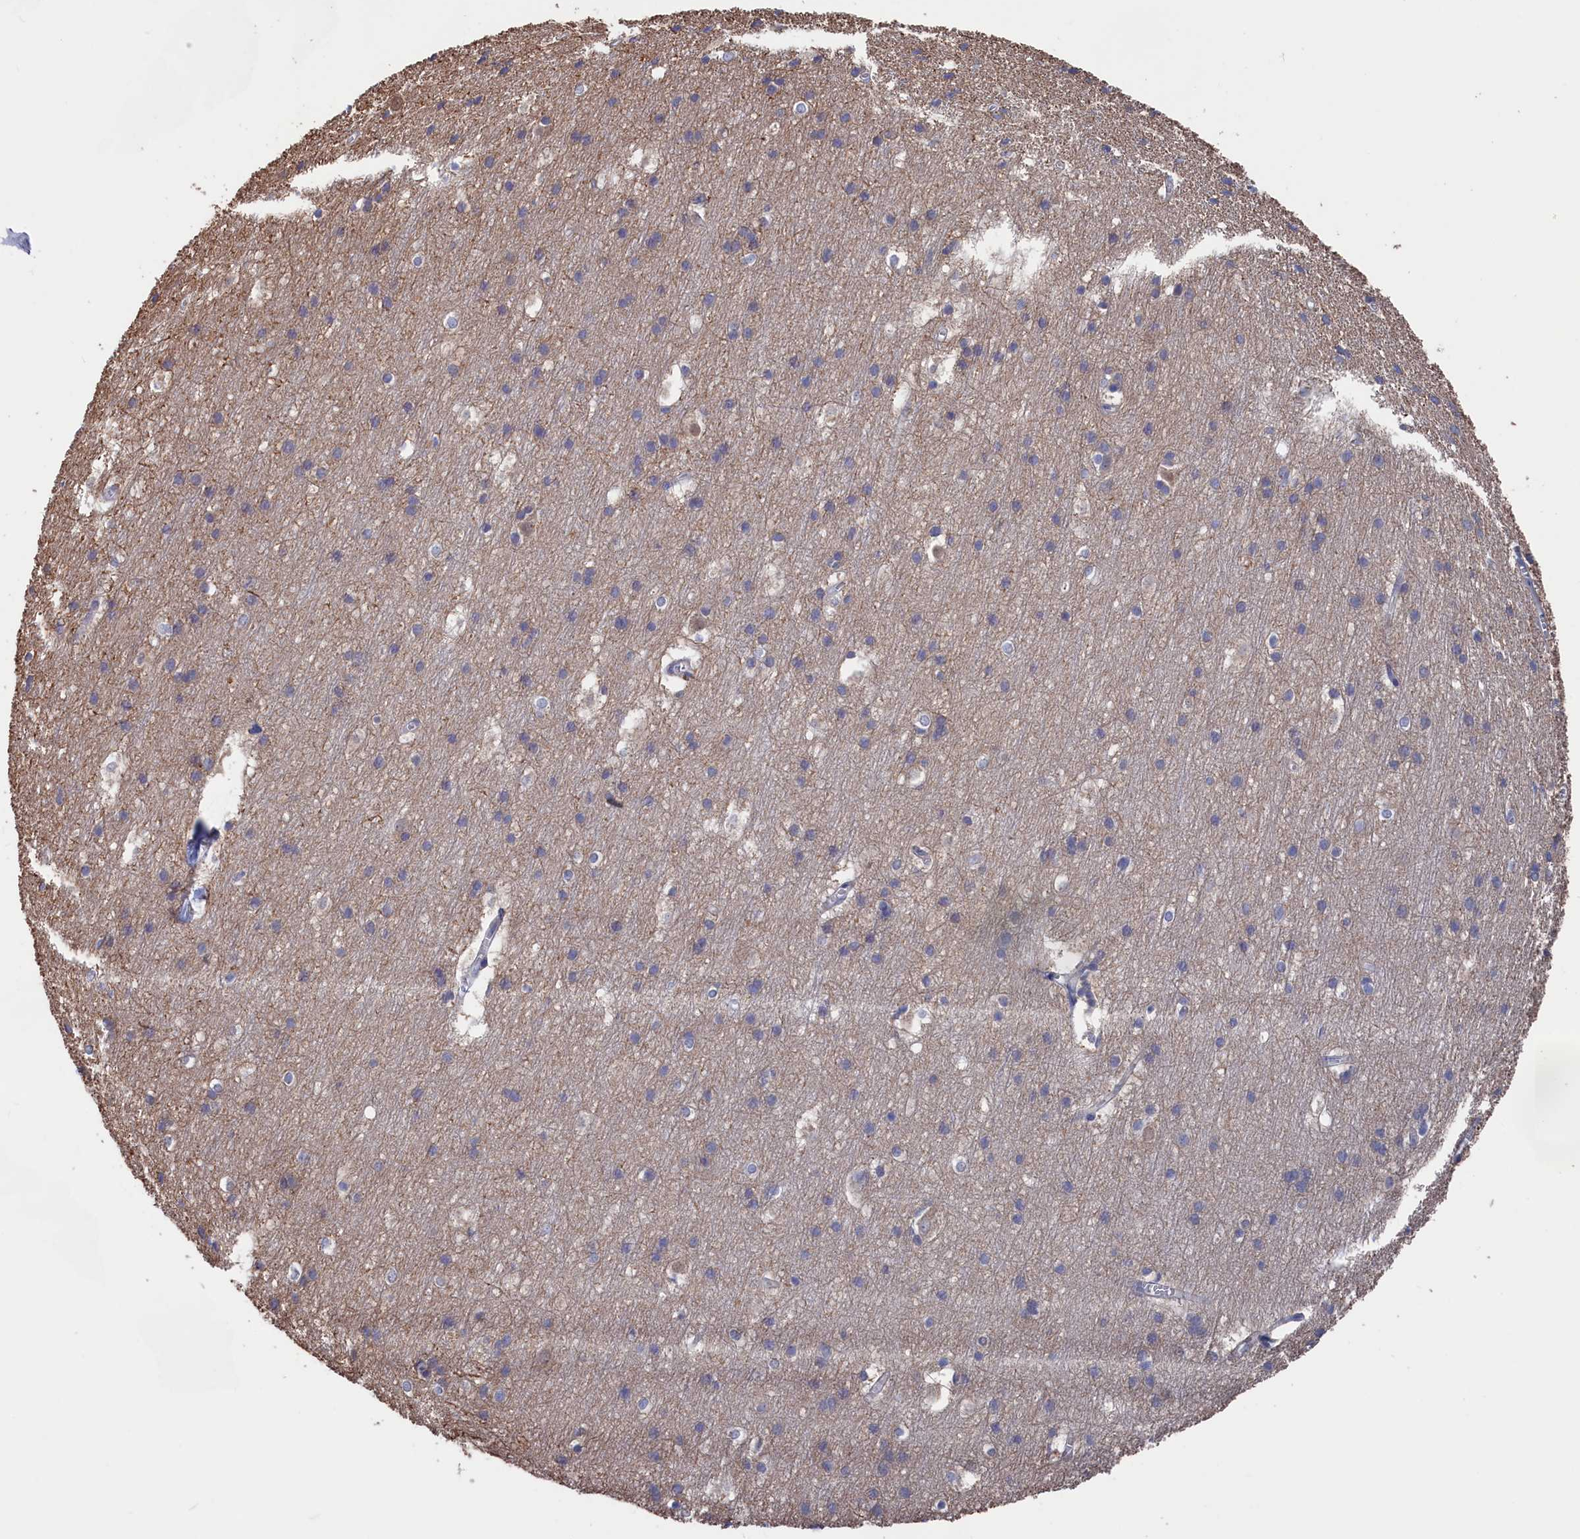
{"staining": {"intensity": "negative", "quantity": "none", "location": "none"}, "tissue": "cerebral cortex", "cell_type": "Endothelial cells", "image_type": "normal", "snomed": [{"axis": "morphology", "description": "Normal tissue, NOS"}, {"axis": "topography", "description": "Cerebral cortex"}], "caption": "Immunohistochemistry (IHC) of unremarkable cerebral cortex displays no staining in endothelial cells.", "gene": "NUTF2", "patient": {"sex": "male", "age": 54}}